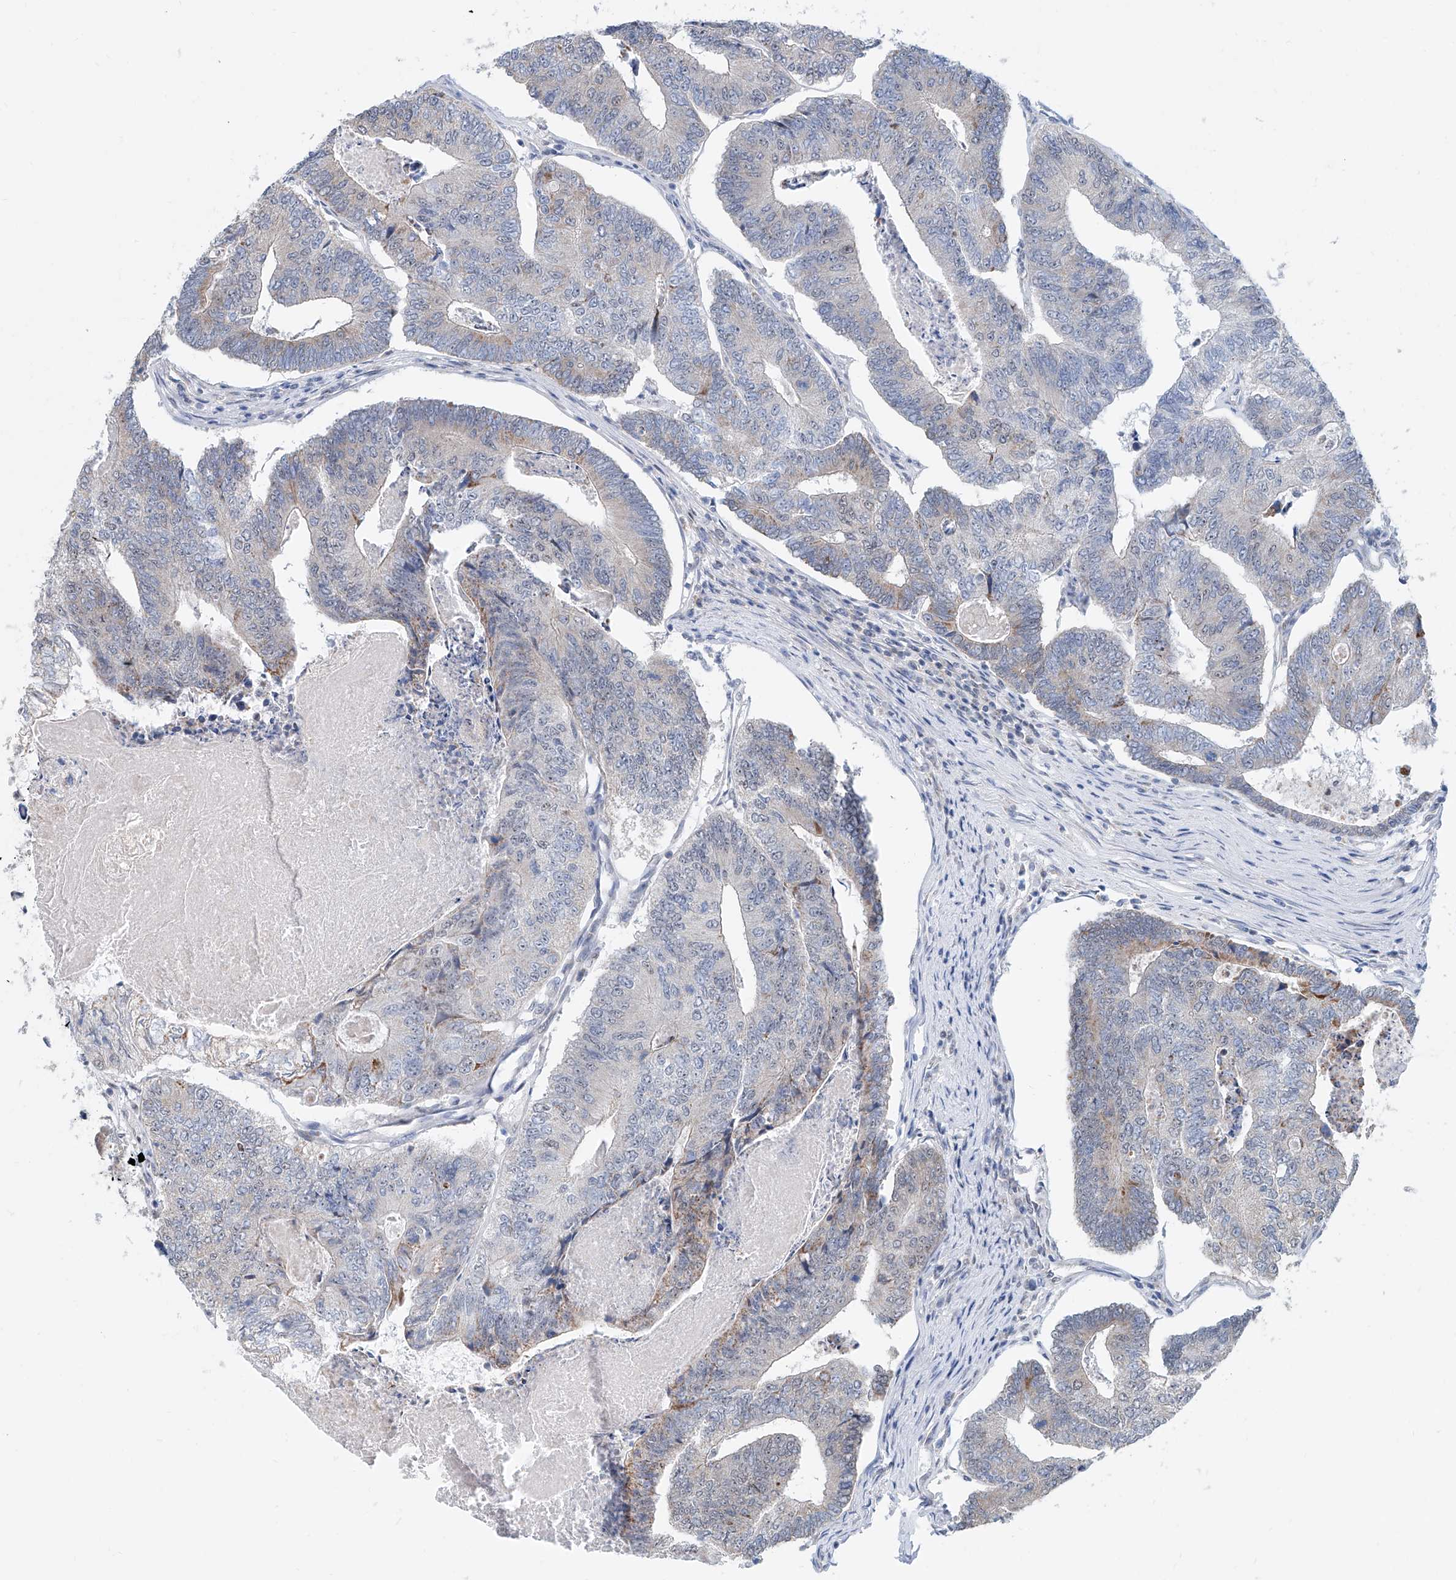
{"staining": {"intensity": "moderate", "quantity": "<25%", "location": "cytoplasmic/membranous"}, "tissue": "colorectal cancer", "cell_type": "Tumor cells", "image_type": "cancer", "snomed": [{"axis": "morphology", "description": "Adenocarcinoma, NOS"}, {"axis": "topography", "description": "Colon"}], "caption": "The micrograph displays immunohistochemical staining of colorectal cancer (adenocarcinoma). There is moderate cytoplasmic/membranous positivity is appreciated in about <25% of tumor cells.", "gene": "SDE2", "patient": {"sex": "female", "age": 67}}